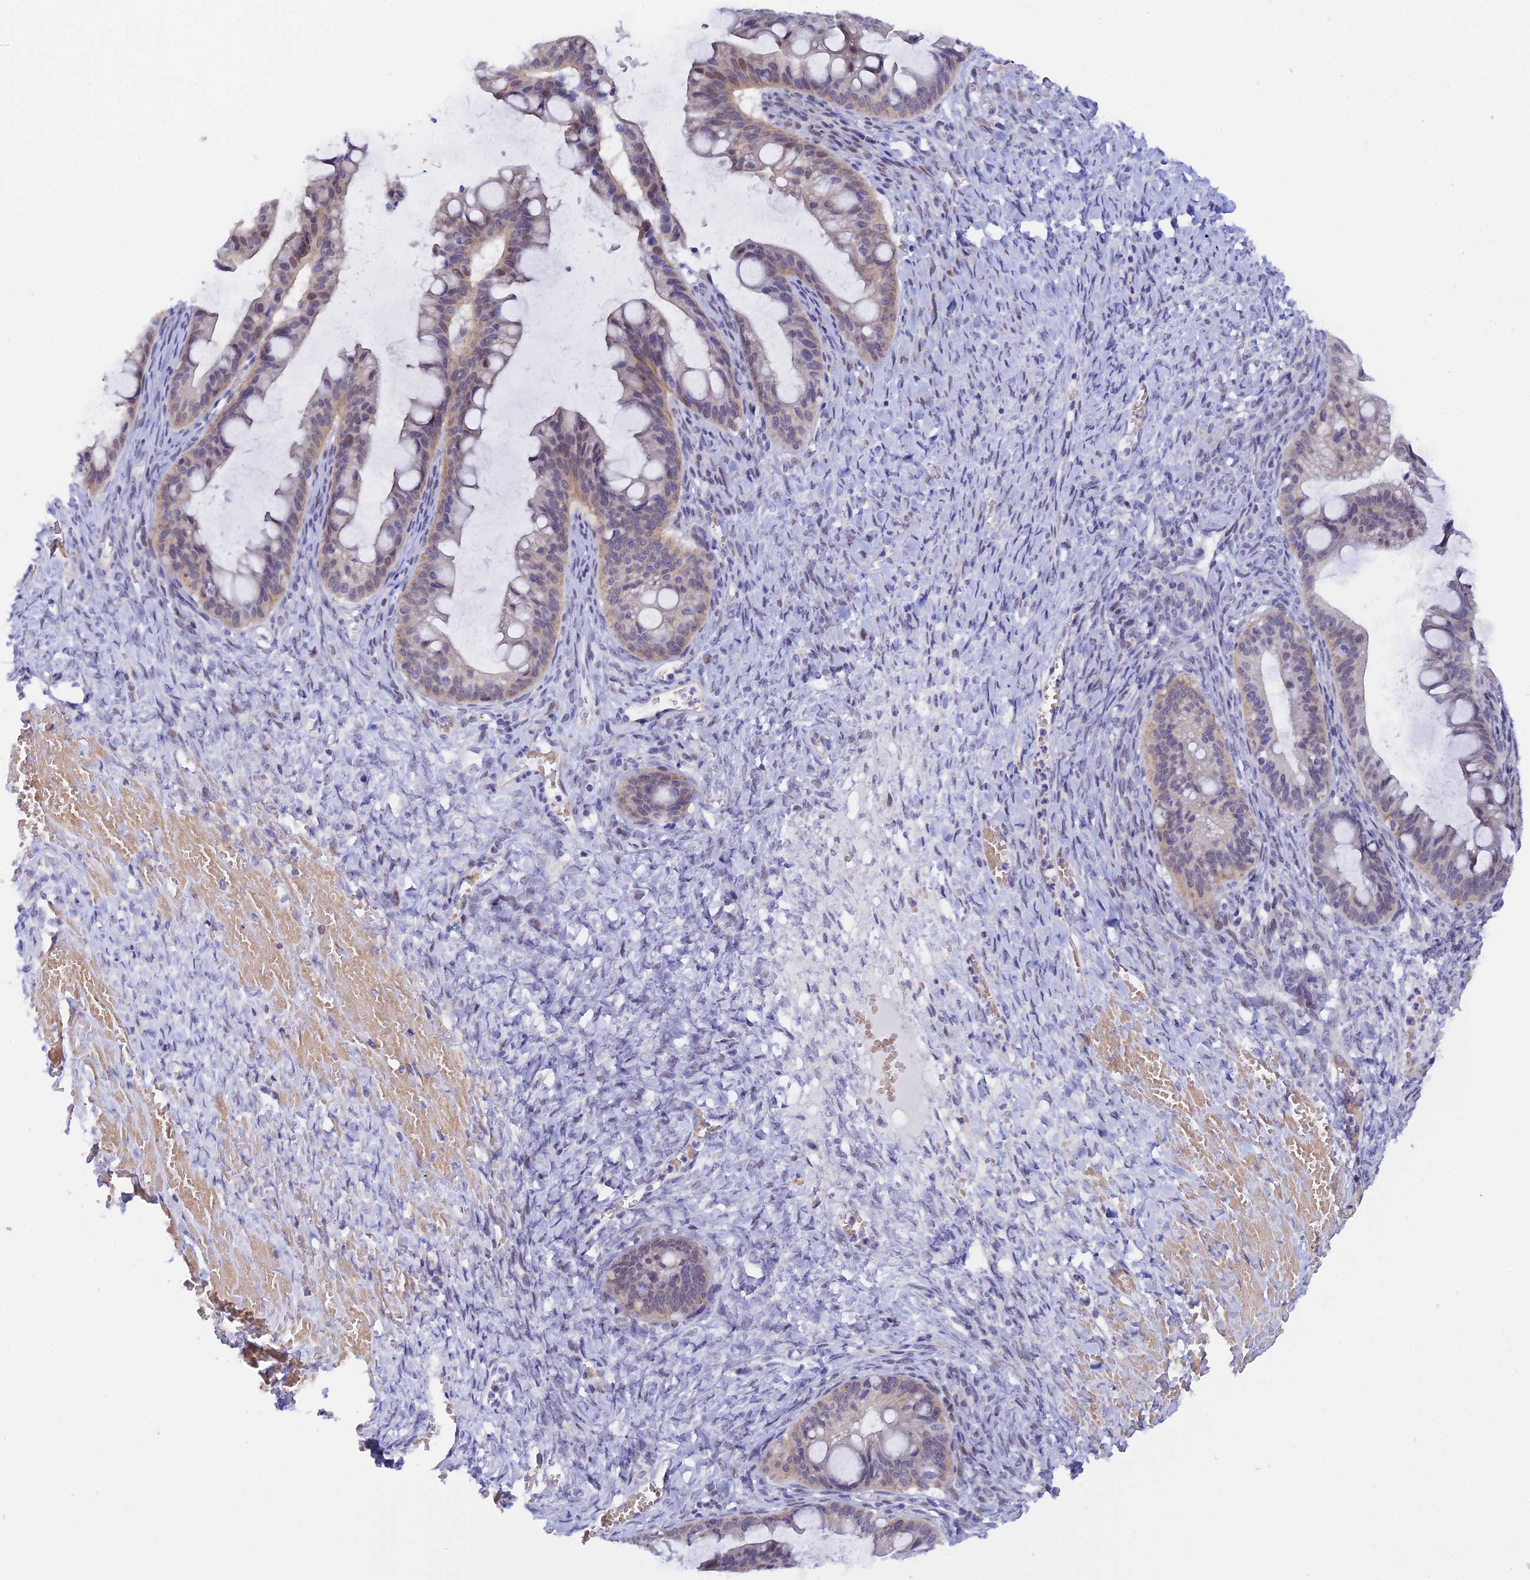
{"staining": {"intensity": "weak", "quantity": "<25%", "location": "nuclear"}, "tissue": "ovarian cancer", "cell_type": "Tumor cells", "image_type": "cancer", "snomed": [{"axis": "morphology", "description": "Cystadenocarcinoma, mucinous, NOS"}, {"axis": "topography", "description": "Ovary"}], "caption": "This is an immunohistochemistry (IHC) photomicrograph of ovarian mucinous cystadenocarcinoma. There is no expression in tumor cells.", "gene": "RASGEF1B", "patient": {"sex": "female", "age": 73}}